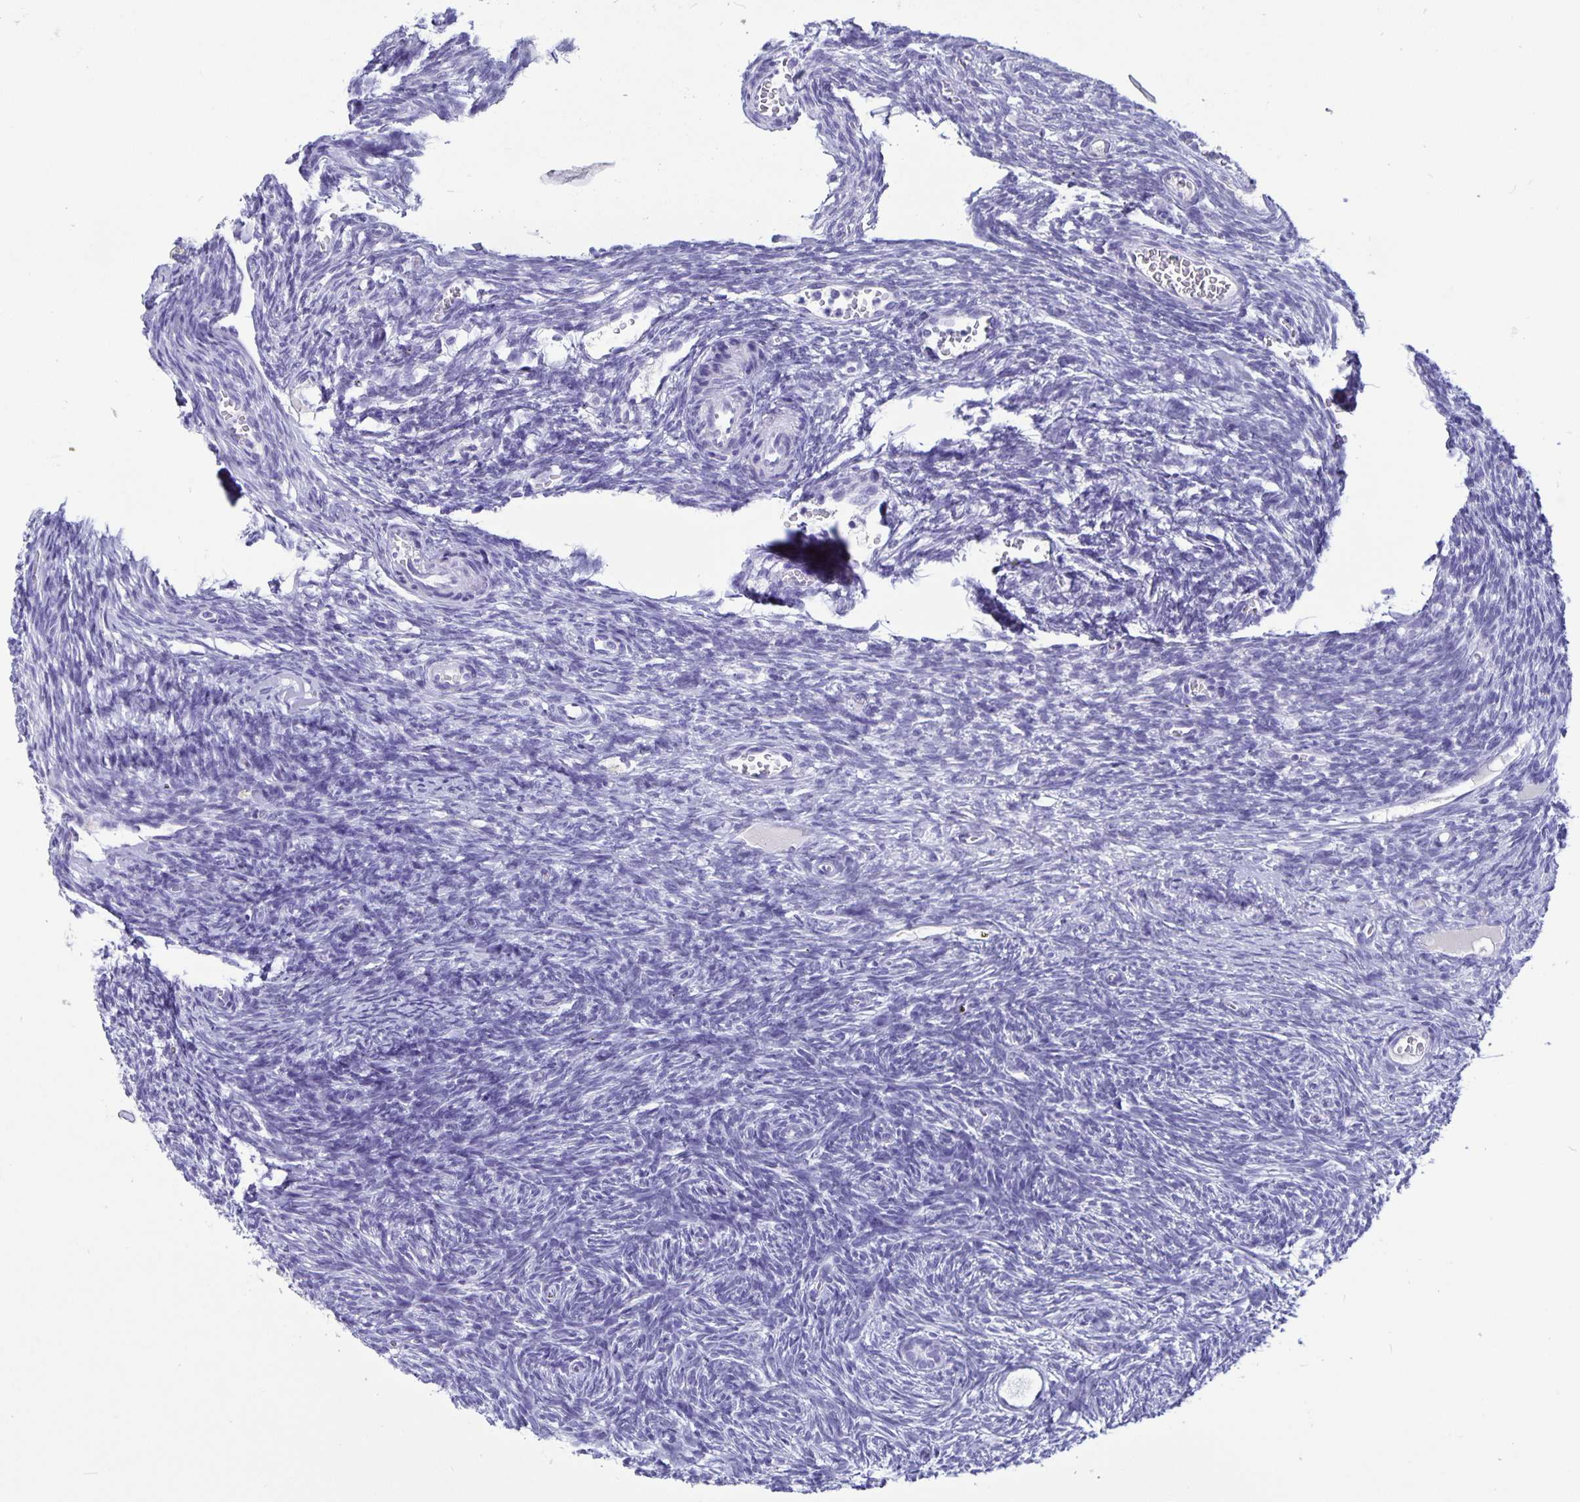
{"staining": {"intensity": "negative", "quantity": "none", "location": "none"}, "tissue": "ovary", "cell_type": "Follicle cells", "image_type": "normal", "snomed": [{"axis": "morphology", "description": "Normal tissue, NOS"}, {"axis": "topography", "description": "Ovary"}], "caption": "Immunohistochemistry (IHC) micrograph of unremarkable ovary: ovary stained with DAB (3,3'-diaminobenzidine) demonstrates no significant protein expression in follicle cells.", "gene": "BPIFA3", "patient": {"sex": "female", "age": 34}}